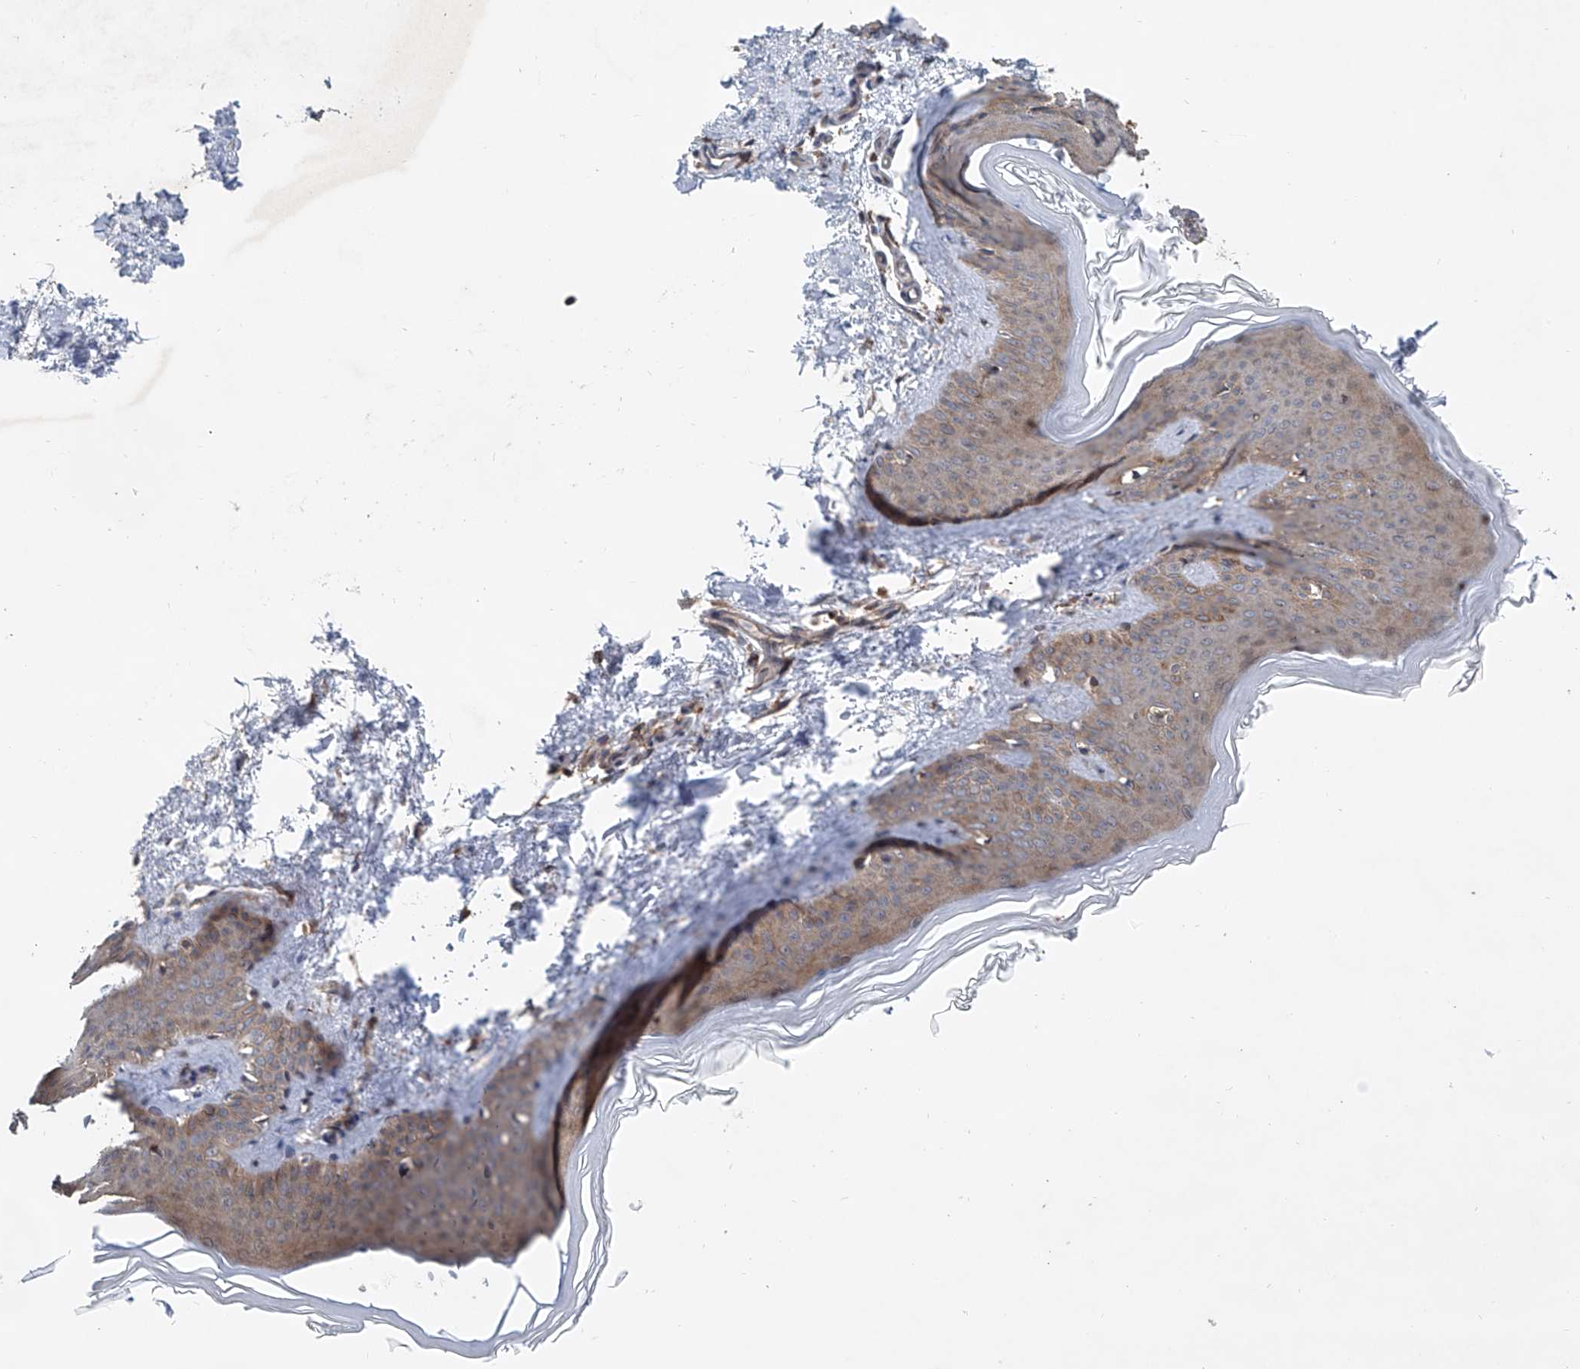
{"staining": {"intensity": "moderate", "quantity": ">75%", "location": "cytoplasmic/membranous"}, "tissue": "skin", "cell_type": "Fibroblasts", "image_type": "normal", "snomed": [{"axis": "morphology", "description": "Normal tissue, NOS"}, {"axis": "topography", "description": "Skin"}], "caption": "Moderate cytoplasmic/membranous positivity for a protein is seen in about >75% of fibroblasts of normal skin using IHC.", "gene": "SMAP1", "patient": {"sex": "female", "age": 27}}